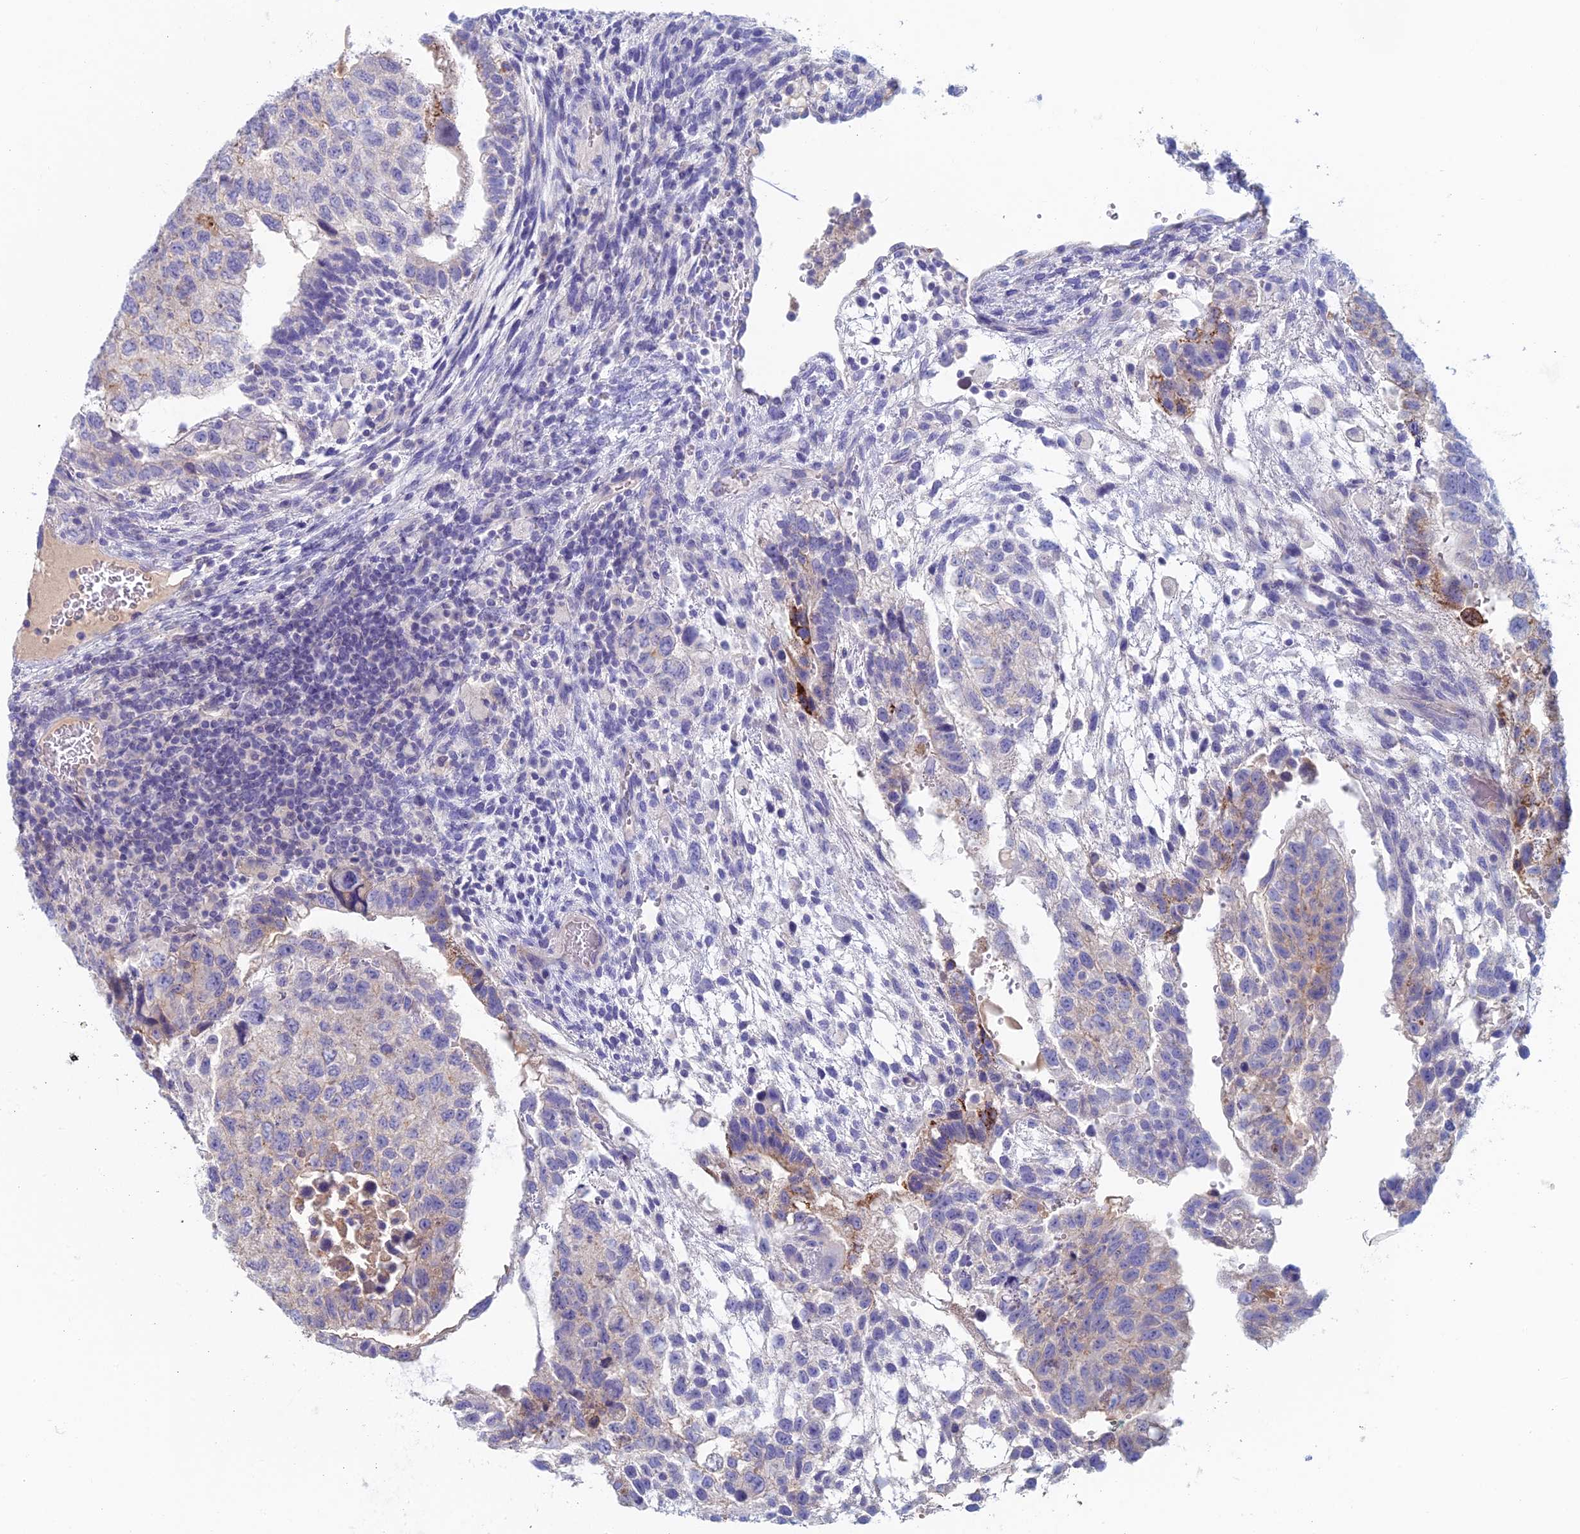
{"staining": {"intensity": "negative", "quantity": "none", "location": "none"}, "tissue": "testis cancer", "cell_type": "Tumor cells", "image_type": "cancer", "snomed": [{"axis": "morphology", "description": "Normal tissue, NOS"}, {"axis": "morphology", "description": "Carcinoma, Embryonal, NOS"}, {"axis": "topography", "description": "Testis"}], "caption": "This is an immunohistochemistry (IHC) histopathology image of human testis cancer (embryonal carcinoma). There is no expression in tumor cells.", "gene": "IFTAP", "patient": {"sex": "male", "age": 36}}